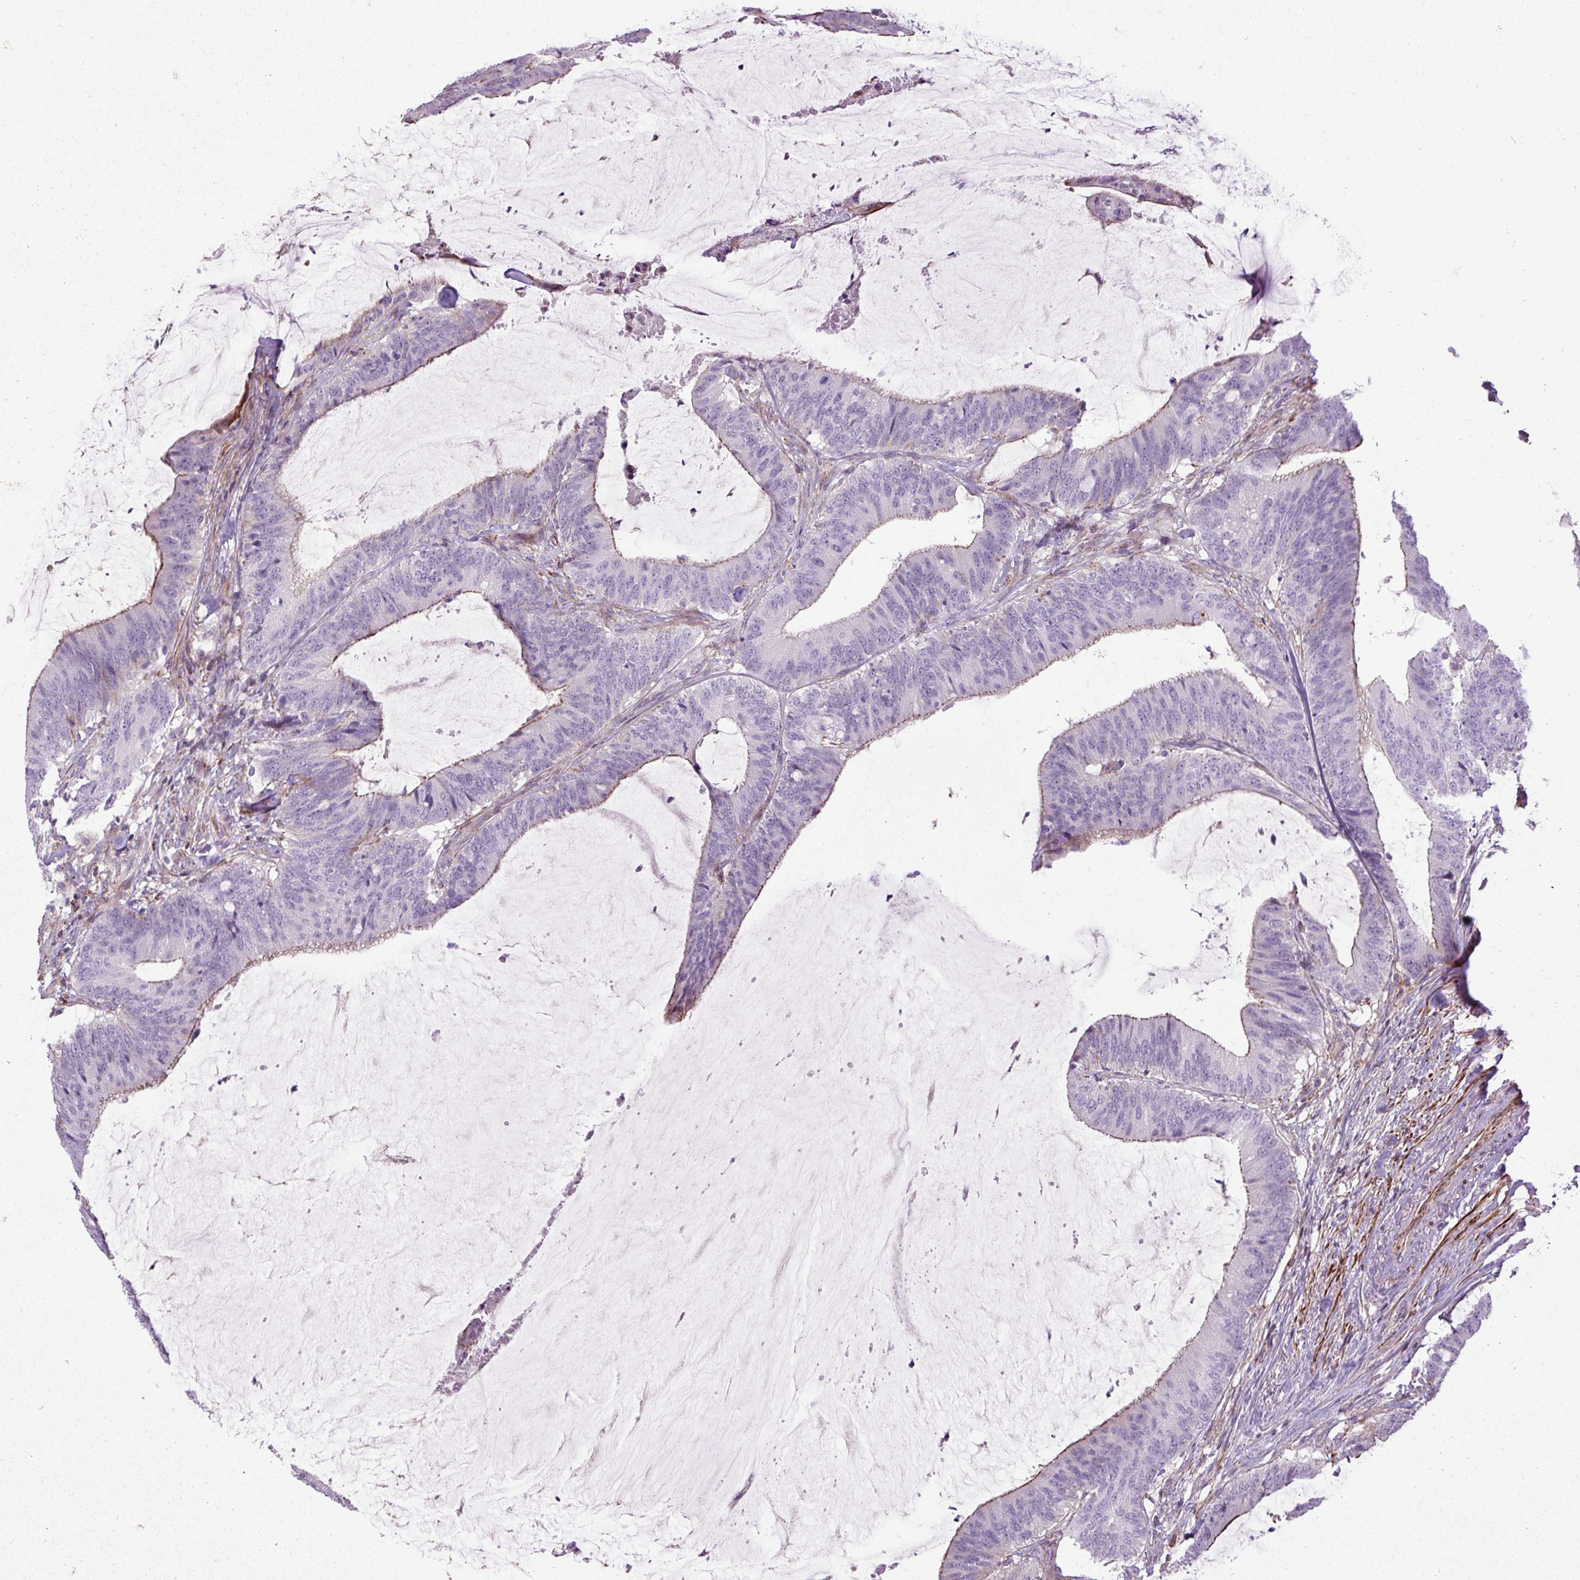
{"staining": {"intensity": "moderate", "quantity": "25%-75%", "location": "cytoplasmic/membranous"}, "tissue": "colorectal cancer", "cell_type": "Tumor cells", "image_type": "cancer", "snomed": [{"axis": "morphology", "description": "Adenocarcinoma, NOS"}, {"axis": "topography", "description": "Colon"}], "caption": "Colorectal adenocarcinoma tissue demonstrates moderate cytoplasmic/membranous staining in approximately 25%-75% of tumor cells, visualized by immunohistochemistry. (brown staining indicates protein expression, while blue staining denotes nuclei).", "gene": "ZNF197", "patient": {"sex": "female", "age": 43}}